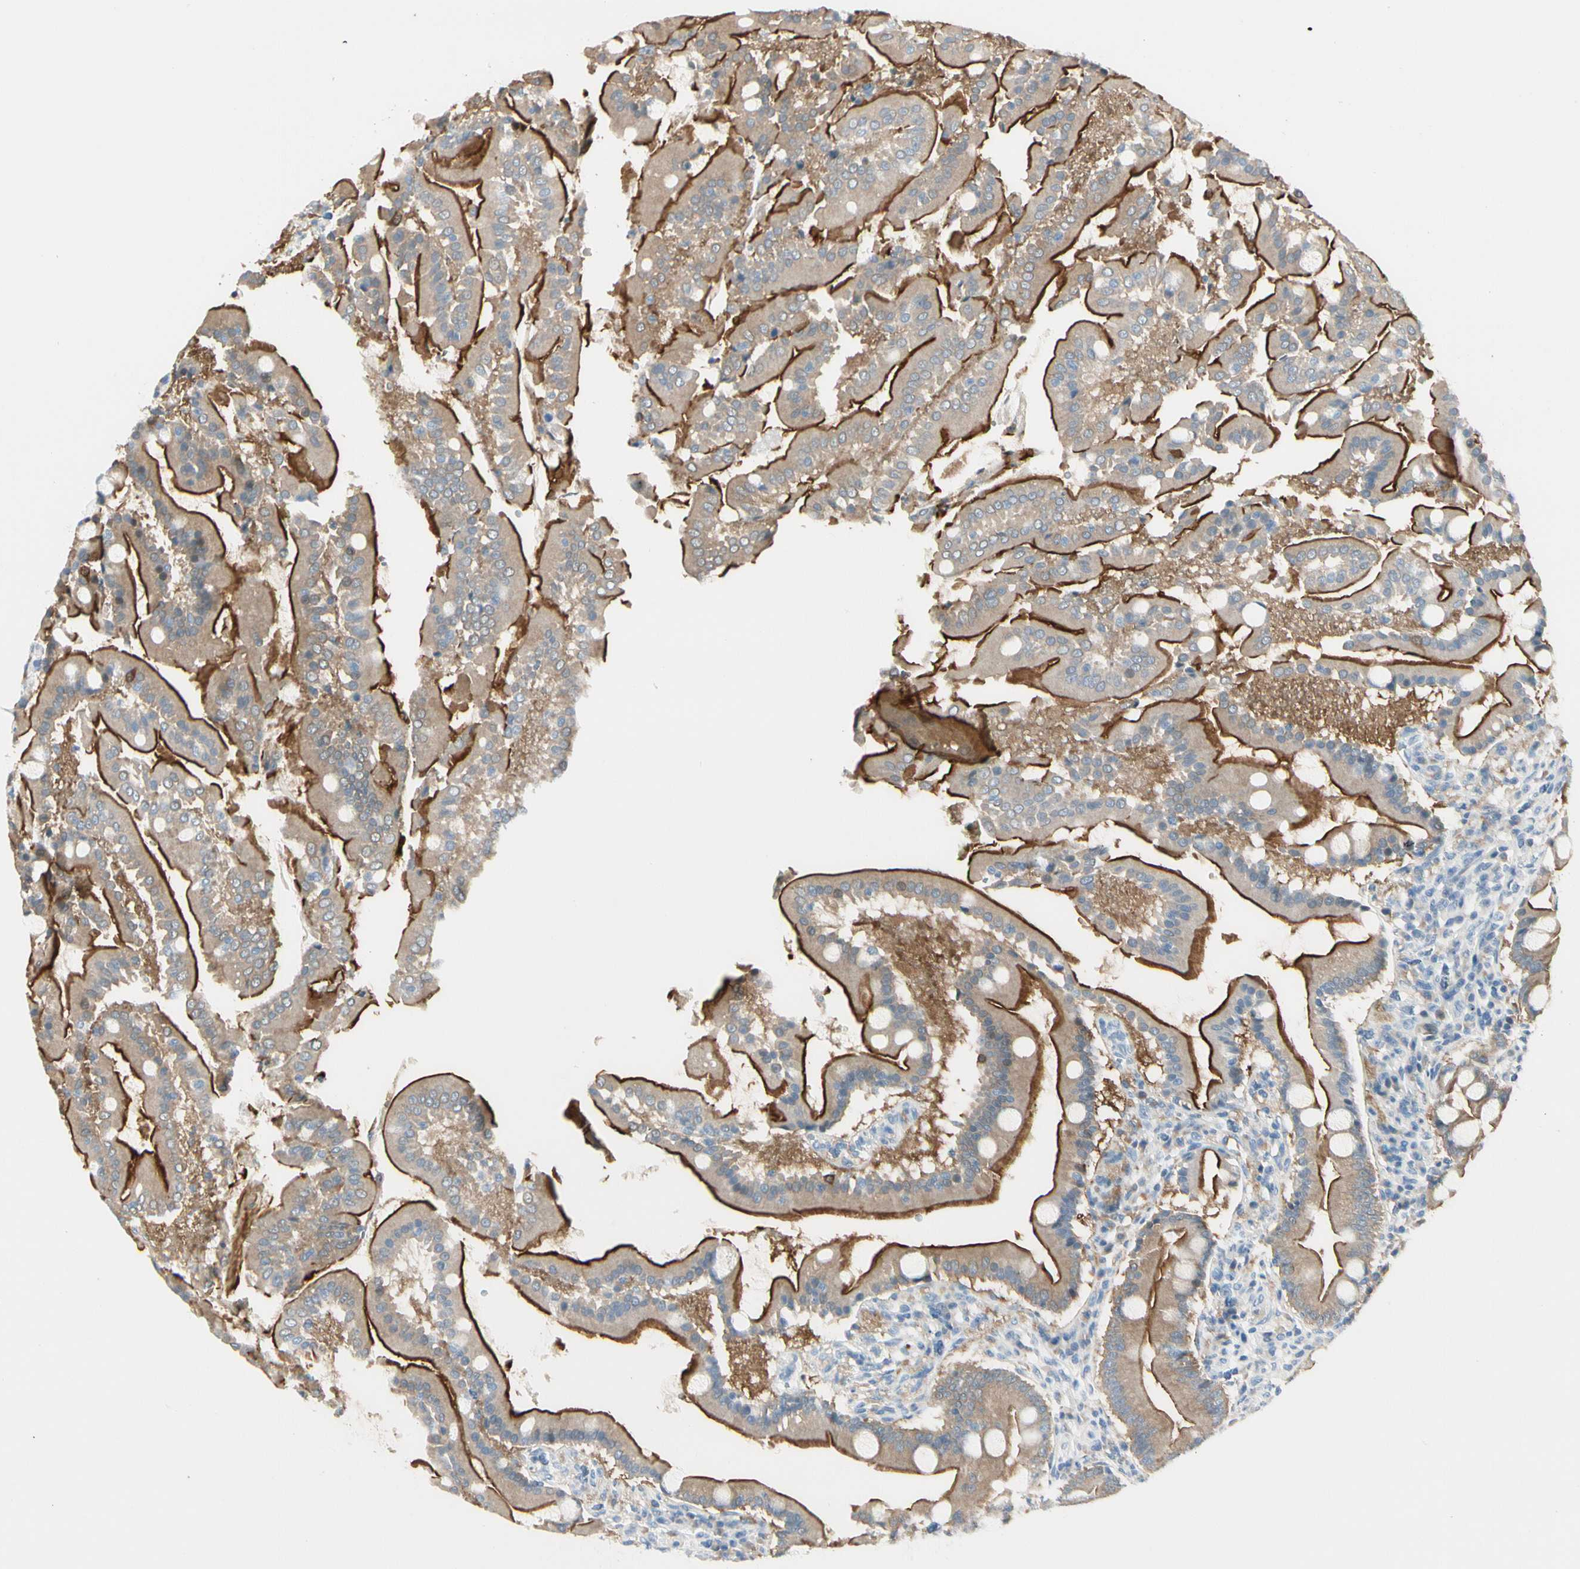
{"staining": {"intensity": "strong", "quantity": ">75%", "location": "cytoplasmic/membranous"}, "tissue": "duodenum", "cell_type": "Glandular cells", "image_type": "normal", "snomed": [{"axis": "morphology", "description": "Normal tissue, NOS"}, {"axis": "topography", "description": "Duodenum"}], "caption": "Immunohistochemical staining of unremarkable duodenum shows >75% levels of strong cytoplasmic/membranous protein positivity in about >75% of glandular cells. (DAB (3,3'-diaminobenzidine) = brown stain, brightfield microscopy at high magnification).", "gene": "PEBP1", "patient": {"sex": "male", "age": 50}}